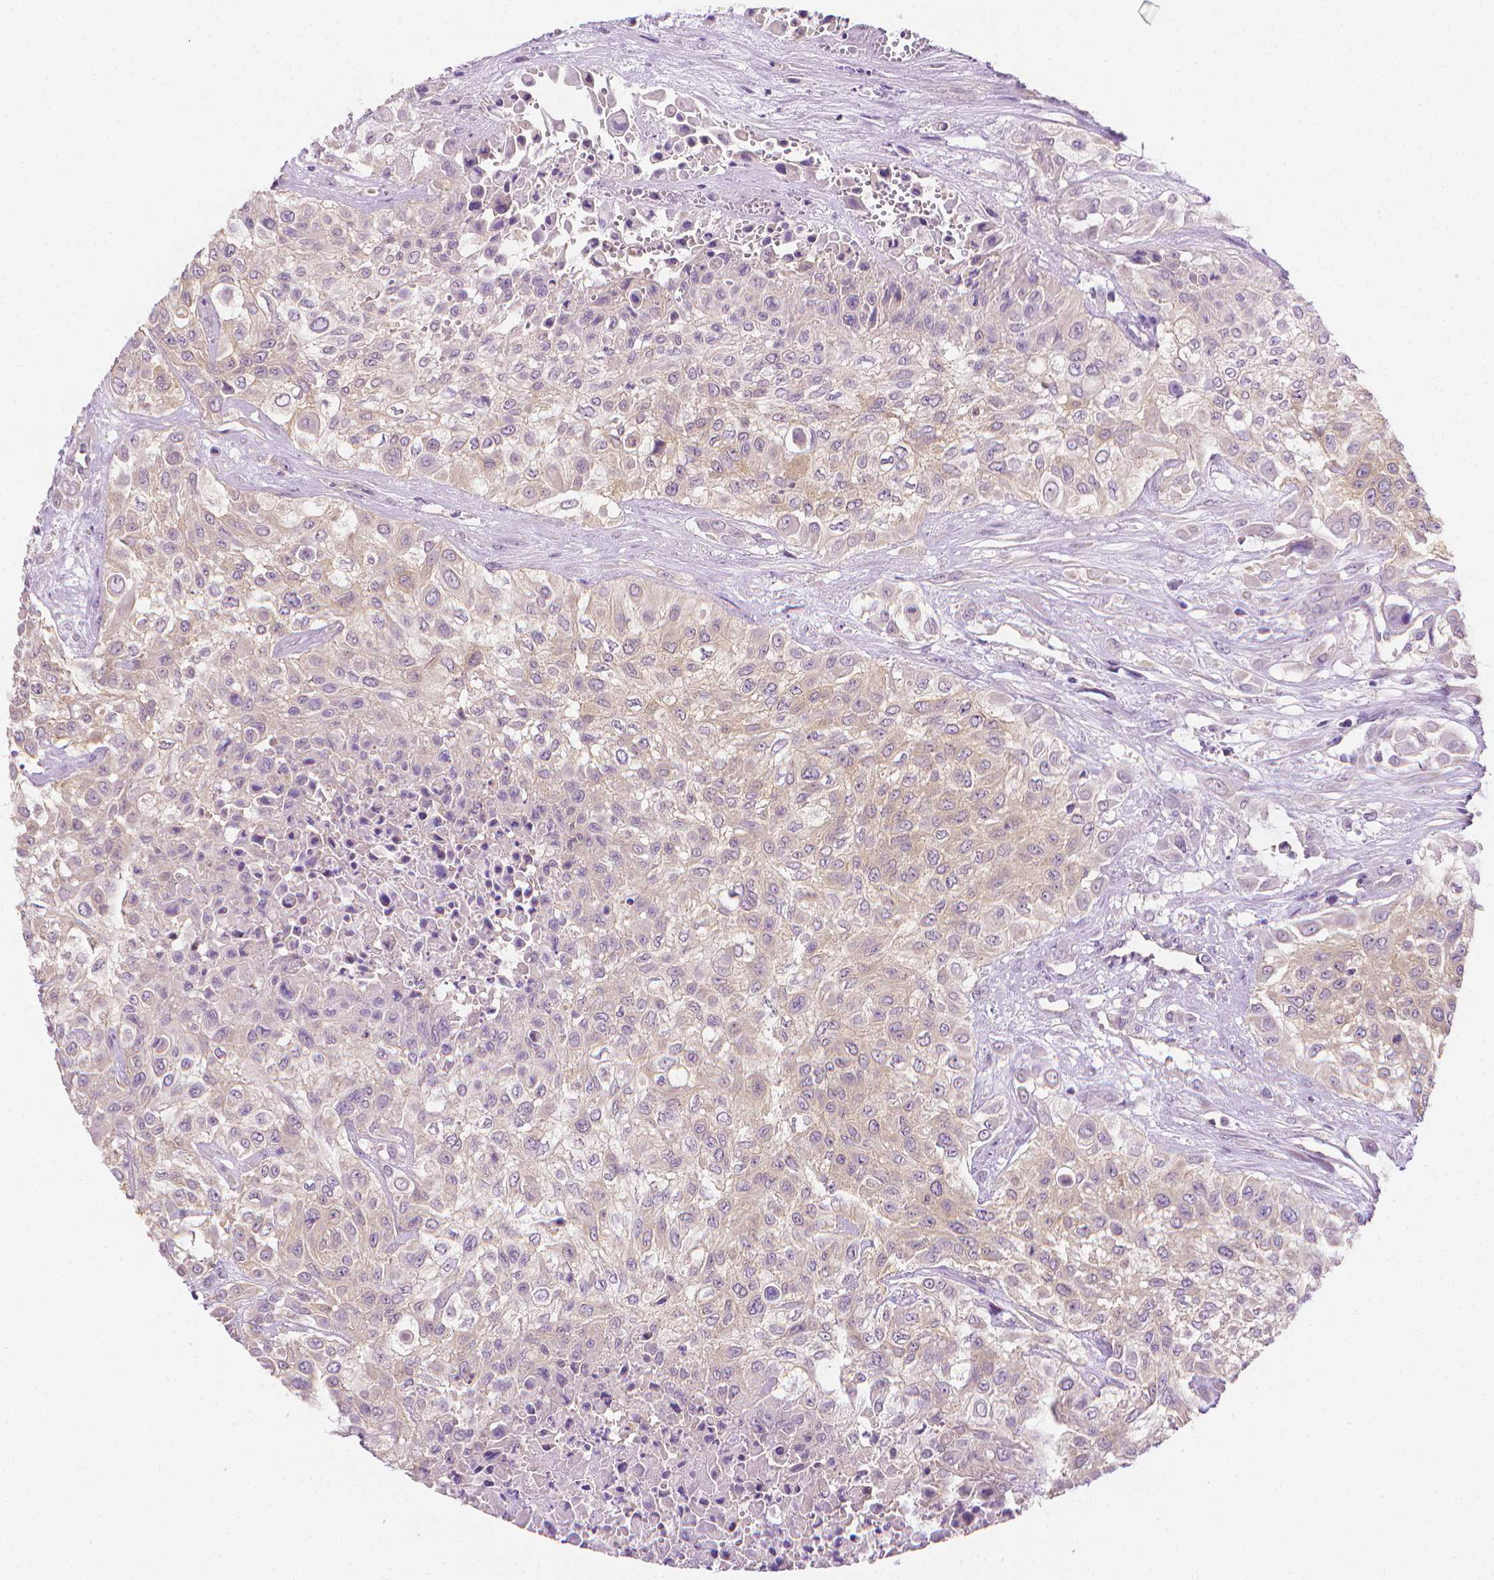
{"staining": {"intensity": "weak", "quantity": ">75%", "location": "cytoplasmic/membranous"}, "tissue": "urothelial cancer", "cell_type": "Tumor cells", "image_type": "cancer", "snomed": [{"axis": "morphology", "description": "Urothelial carcinoma, High grade"}, {"axis": "topography", "description": "Urinary bladder"}], "caption": "Weak cytoplasmic/membranous protein expression is identified in approximately >75% of tumor cells in high-grade urothelial carcinoma.", "gene": "FASN", "patient": {"sex": "male", "age": 57}}